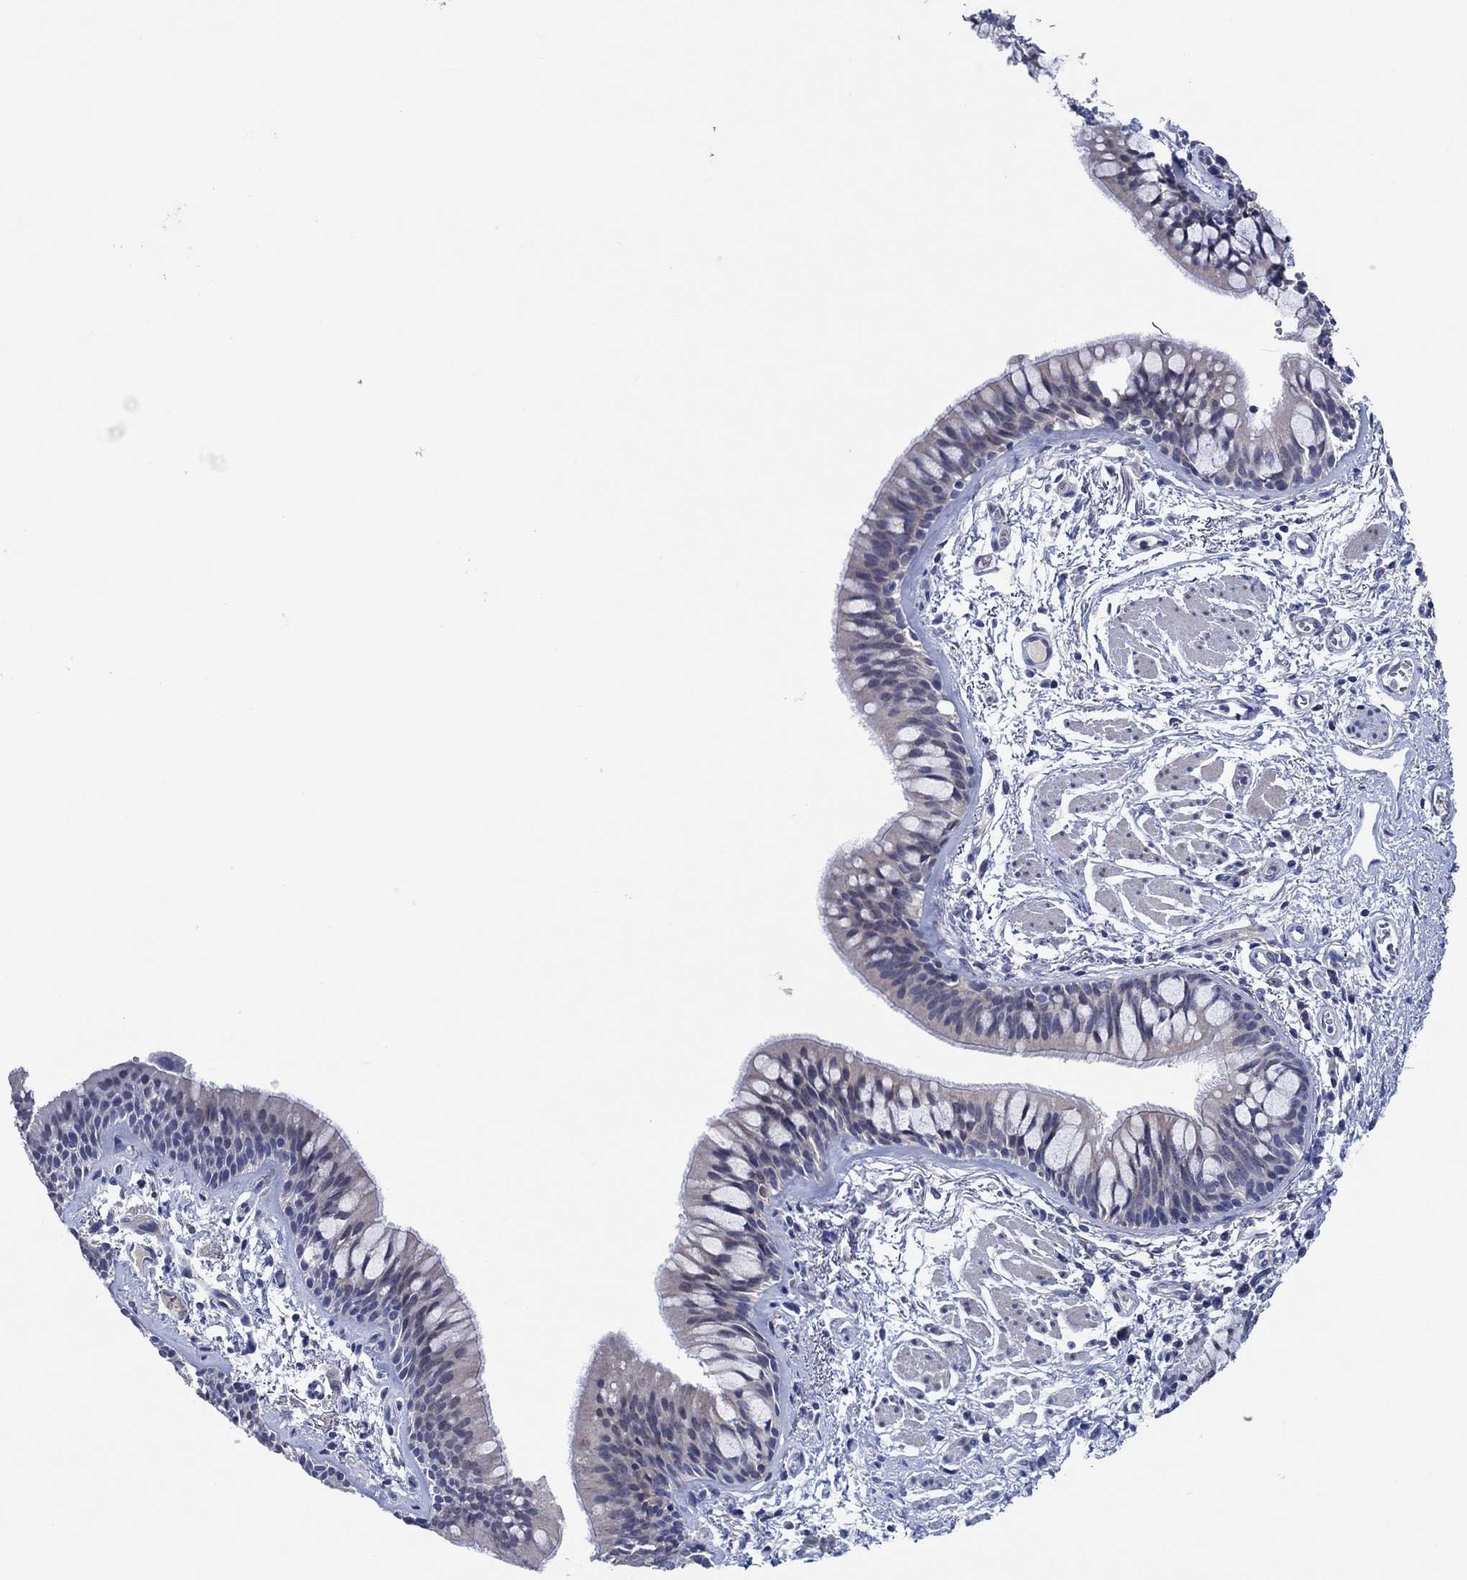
{"staining": {"intensity": "negative", "quantity": "none", "location": "none"}, "tissue": "bronchus", "cell_type": "Respiratory epithelial cells", "image_type": "normal", "snomed": [{"axis": "morphology", "description": "Normal tissue, NOS"}, {"axis": "topography", "description": "Bronchus"}, {"axis": "topography", "description": "Lung"}], "caption": "Respiratory epithelial cells are negative for protein expression in unremarkable human bronchus. (Stains: DAB (3,3'-diaminobenzidine) immunohistochemistry with hematoxylin counter stain, Microscopy: brightfield microscopy at high magnification).", "gene": "PRRT3", "patient": {"sex": "female", "age": 57}}